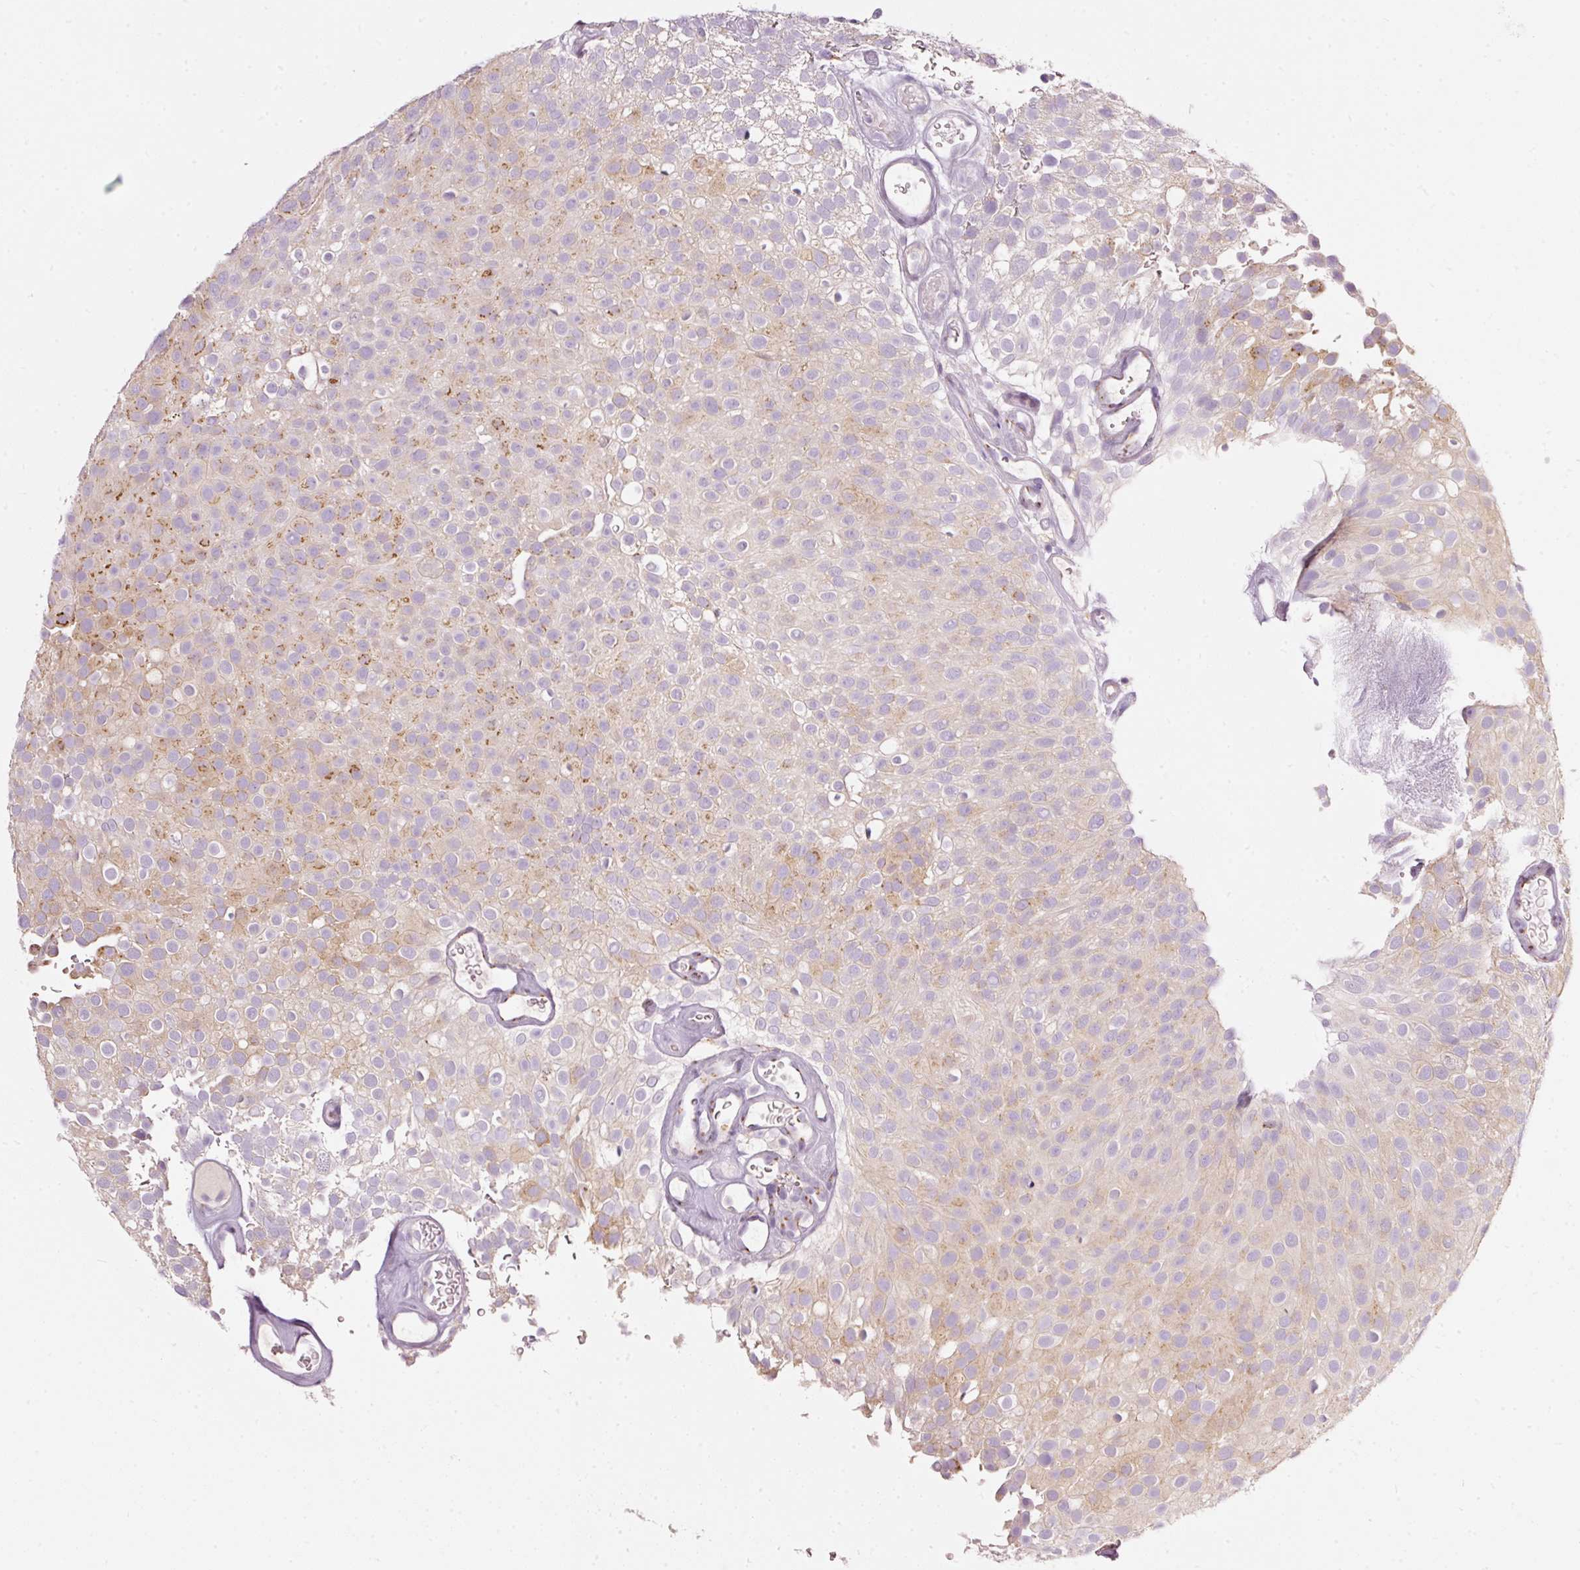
{"staining": {"intensity": "moderate", "quantity": "<25%", "location": "cytoplasmic/membranous"}, "tissue": "urothelial cancer", "cell_type": "Tumor cells", "image_type": "cancer", "snomed": [{"axis": "morphology", "description": "Urothelial carcinoma, Low grade"}, {"axis": "topography", "description": "Urinary bladder"}], "caption": "Protein staining displays moderate cytoplasmic/membranous positivity in approximately <25% of tumor cells in urothelial cancer. The staining is performed using DAB brown chromogen to label protein expression. The nuclei are counter-stained blue using hematoxylin.", "gene": "PDXDC1", "patient": {"sex": "male", "age": 78}}